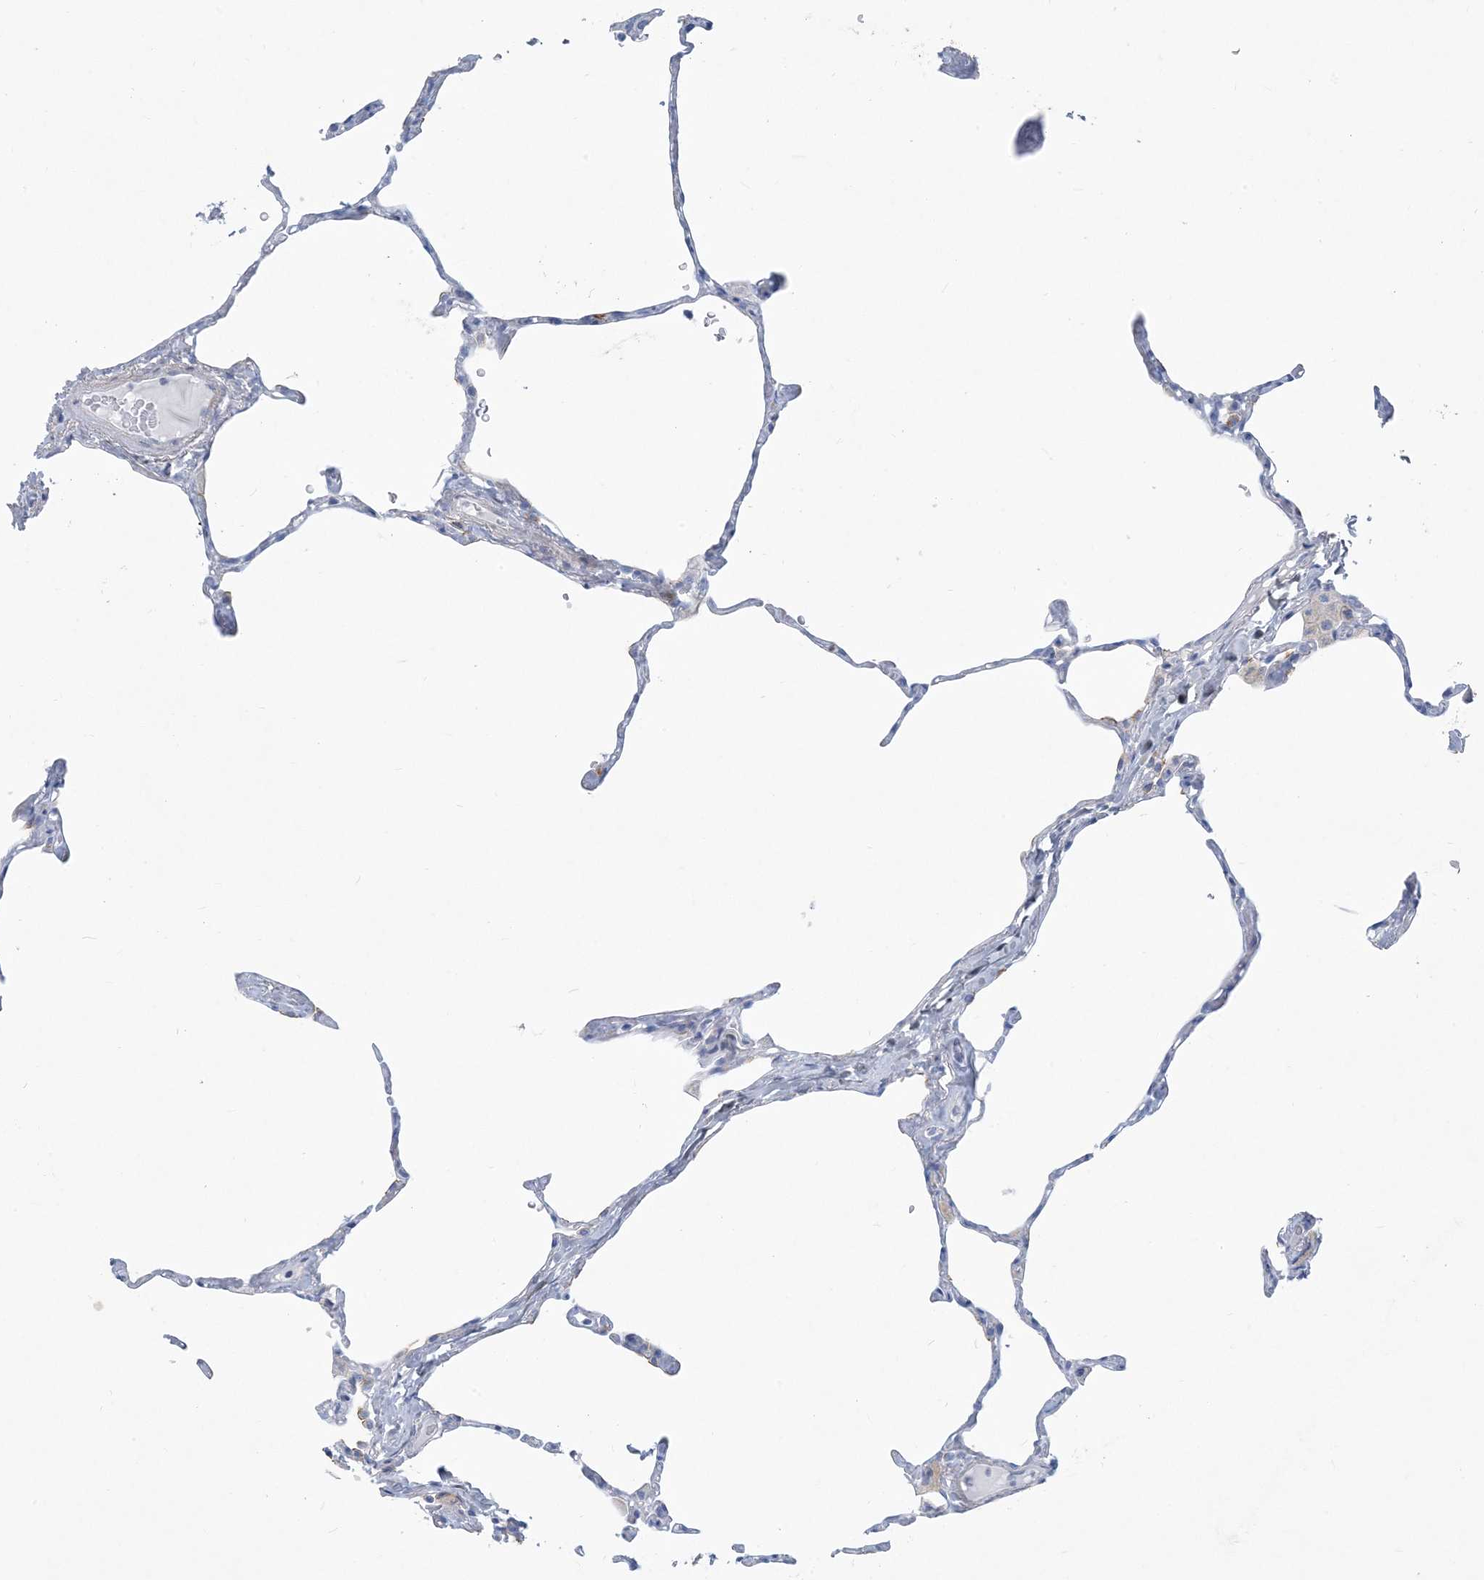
{"staining": {"intensity": "negative", "quantity": "none", "location": "none"}, "tissue": "lung", "cell_type": "Alveolar cells", "image_type": "normal", "snomed": [{"axis": "morphology", "description": "Normal tissue, NOS"}, {"axis": "topography", "description": "Lung"}], "caption": "A photomicrograph of human lung is negative for staining in alveolar cells. (Stains: DAB (3,3'-diaminobenzidine) IHC with hematoxylin counter stain, Microscopy: brightfield microscopy at high magnification).", "gene": "MOXD1", "patient": {"sex": "male", "age": 65}}